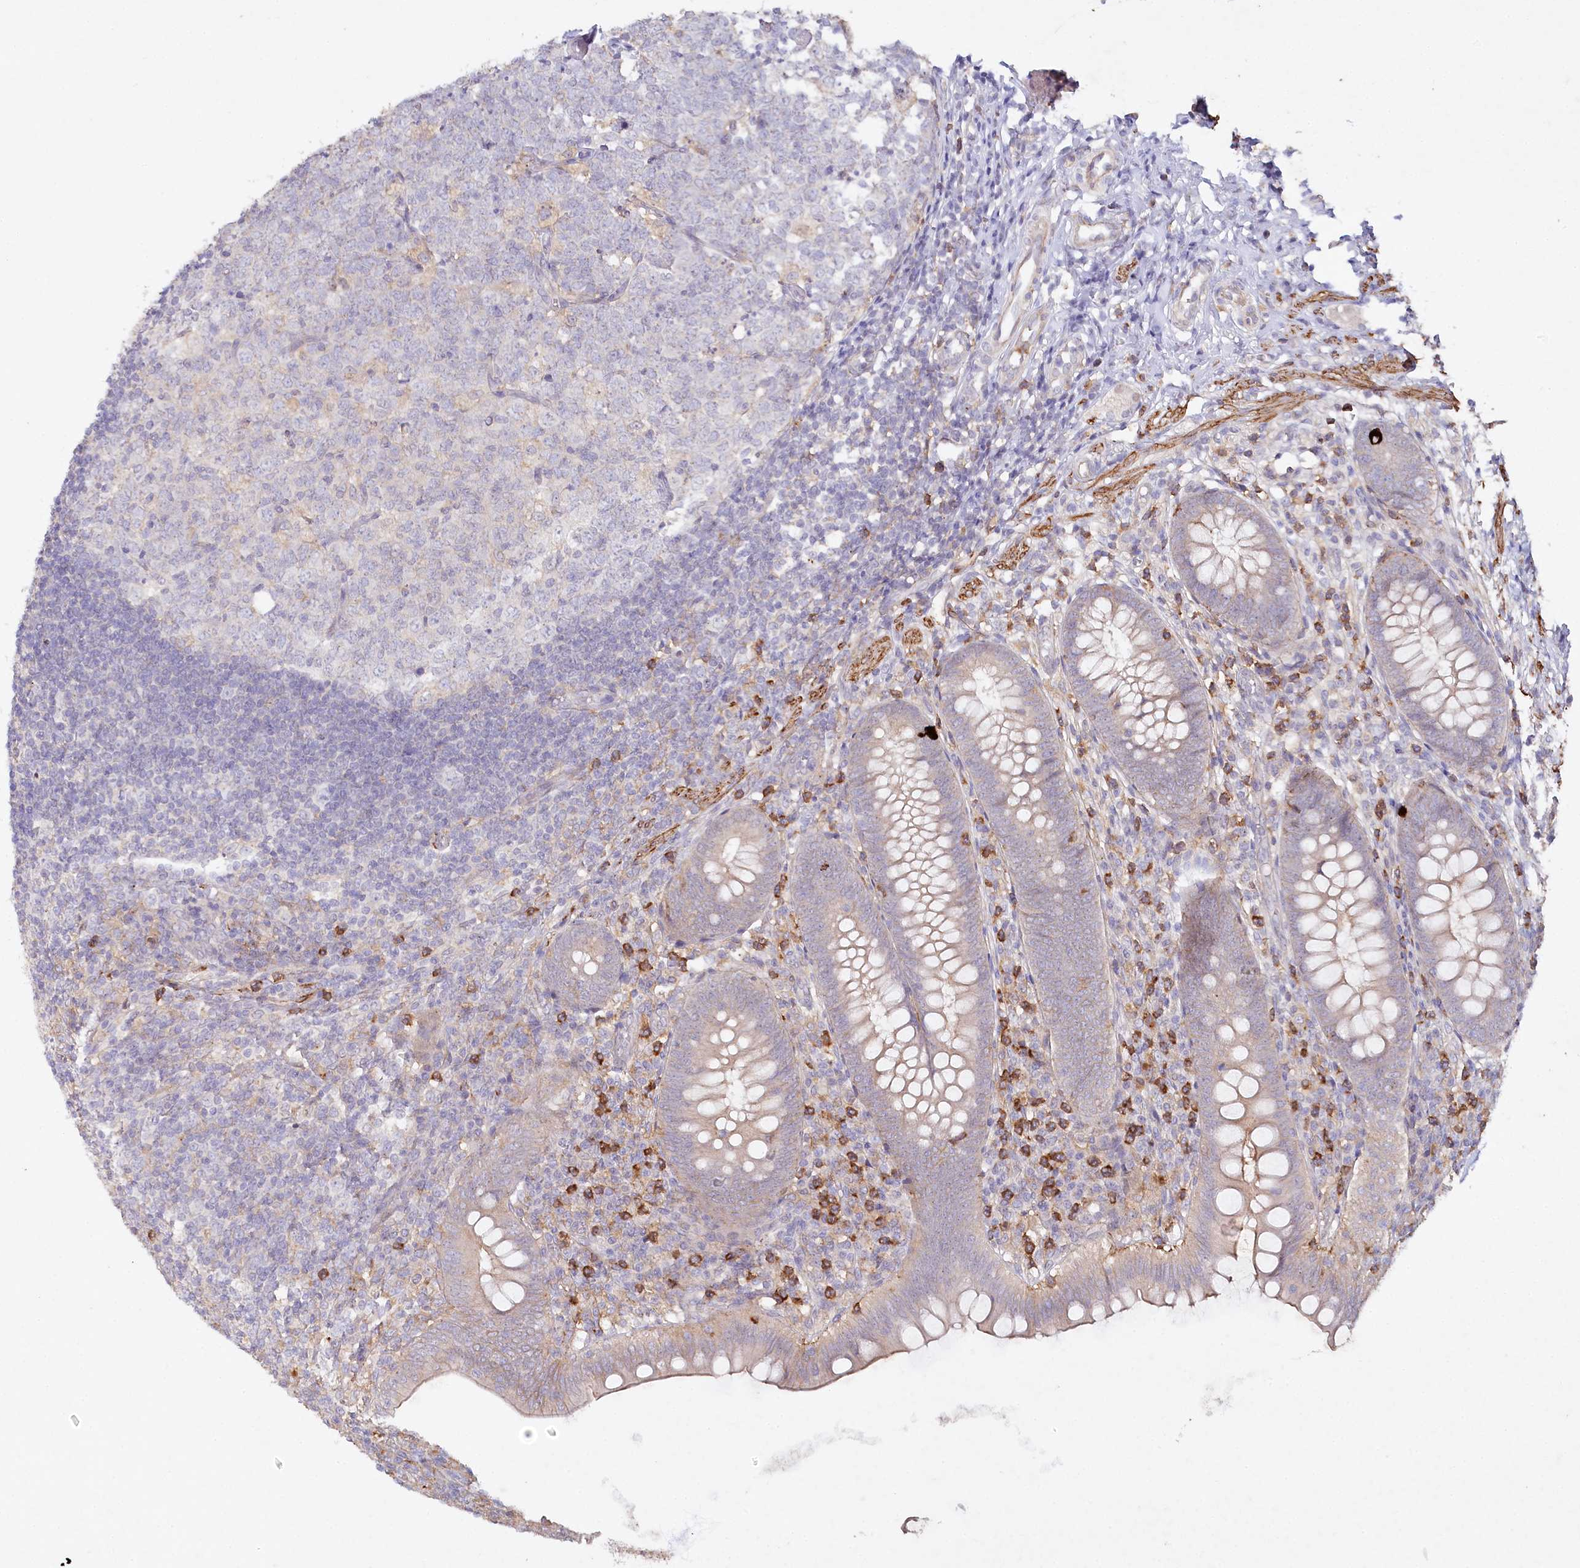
{"staining": {"intensity": "moderate", "quantity": "25%-75%", "location": "cytoplasmic/membranous"}, "tissue": "appendix", "cell_type": "Glandular cells", "image_type": "normal", "snomed": [{"axis": "morphology", "description": "Normal tissue, NOS"}, {"axis": "topography", "description": "Appendix"}], "caption": "The photomicrograph exhibits a brown stain indicating the presence of a protein in the cytoplasmic/membranous of glandular cells in appendix. (Stains: DAB (3,3'-diaminobenzidine) in brown, nuclei in blue, Microscopy: brightfield microscopy at high magnification).", "gene": "ALDH3B1", "patient": {"sex": "male", "age": 14}}